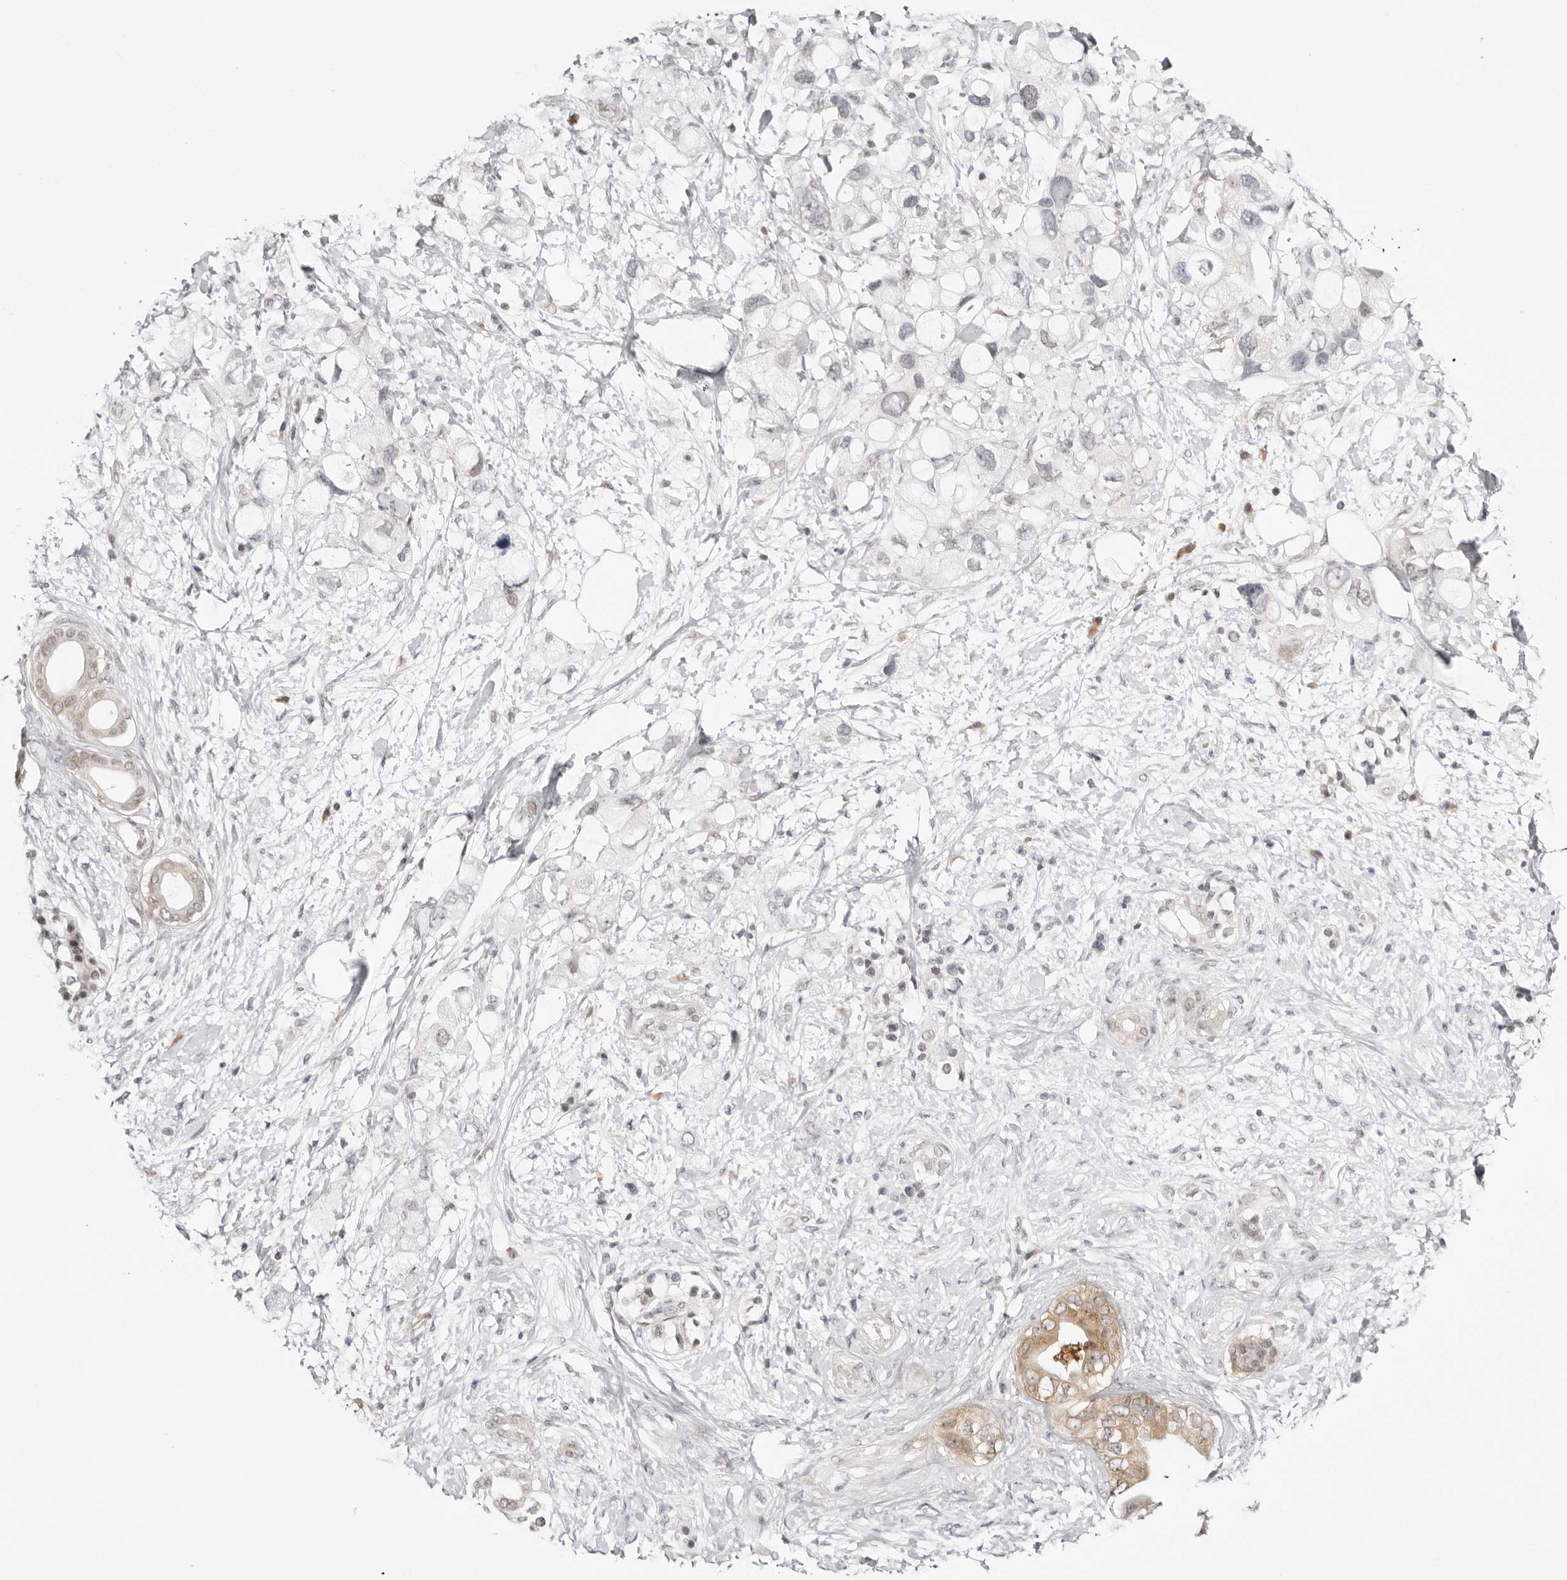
{"staining": {"intensity": "moderate", "quantity": "<25%", "location": "cytoplasmic/membranous"}, "tissue": "pancreatic cancer", "cell_type": "Tumor cells", "image_type": "cancer", "snomed": [{"axis": "morphology", "description": "Adenocarcinoma, NOS"}, {"axis": "topography", "description": "Pancreas"}], "caption": "Immunohistochemical staining of human pancreatic cancer (adenocarcinoma) exhibits moderate cytoplasmic/membranous protein staining in about <25% of tumor cells.", "gene": "PPP2R5C", "patient": {"sex": "female", "age": 56}}